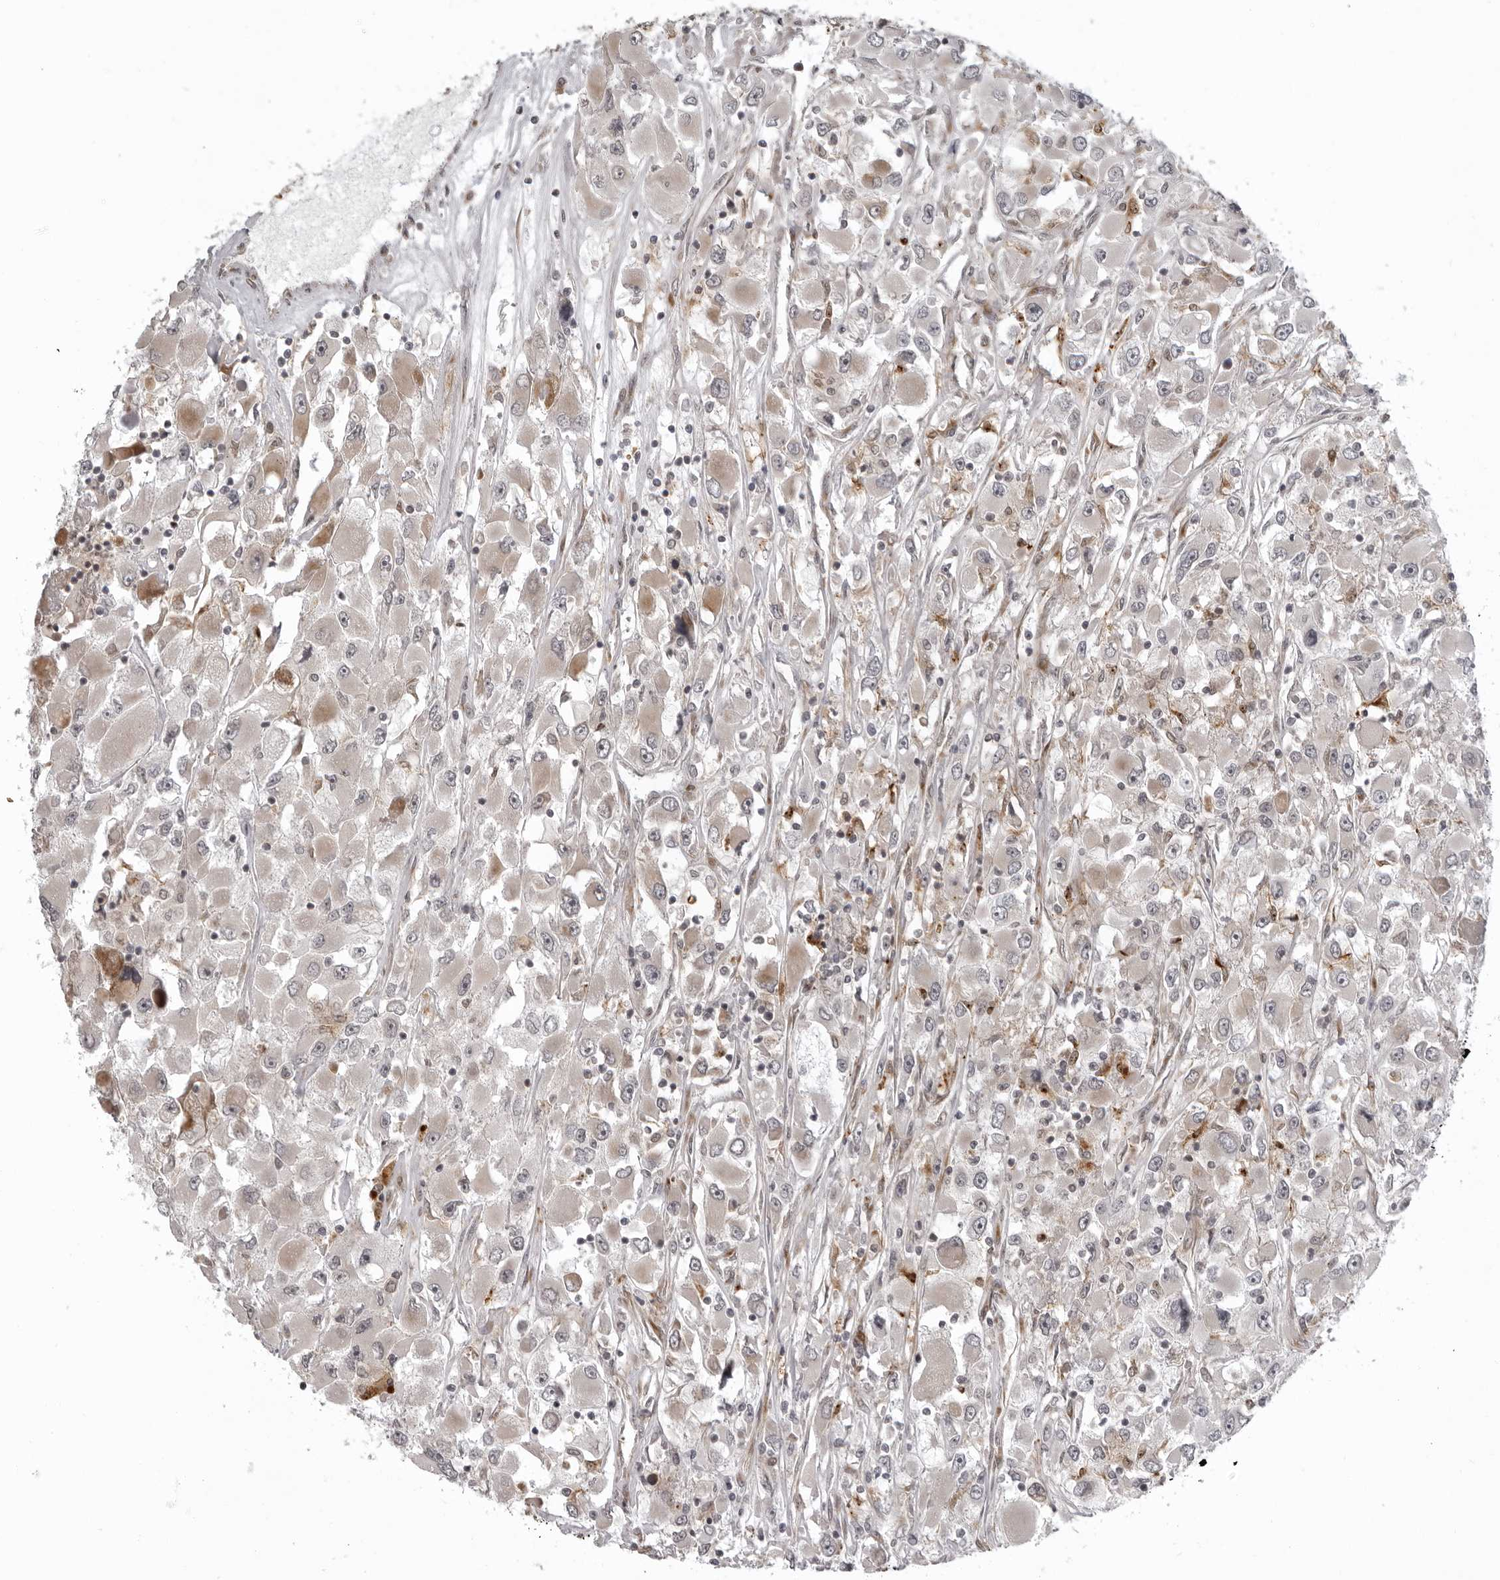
{"staining": {"intensity": "moderate", "quantity": "<25%", "location": "cytoplasmic/membranous"}, "tissue": "renal cancer", "cell_type": "Tumor cells", "image_type": "cancer", "snomed": [{"axis": "morphology", "description": "Adenocarcinoma, NOS"}, {"axis": "topography", "description": "Kidney"}], "caption": "DAB (3,3'-diaminobenzidine) immunohistochemical staining of renal adenocarcinoma demonstrates moderate cytoplasmic/membranous protein staining in about <25% of tumor cells.", "gene": "THOP1", "patient": {"sex": "female", "age": 52}}